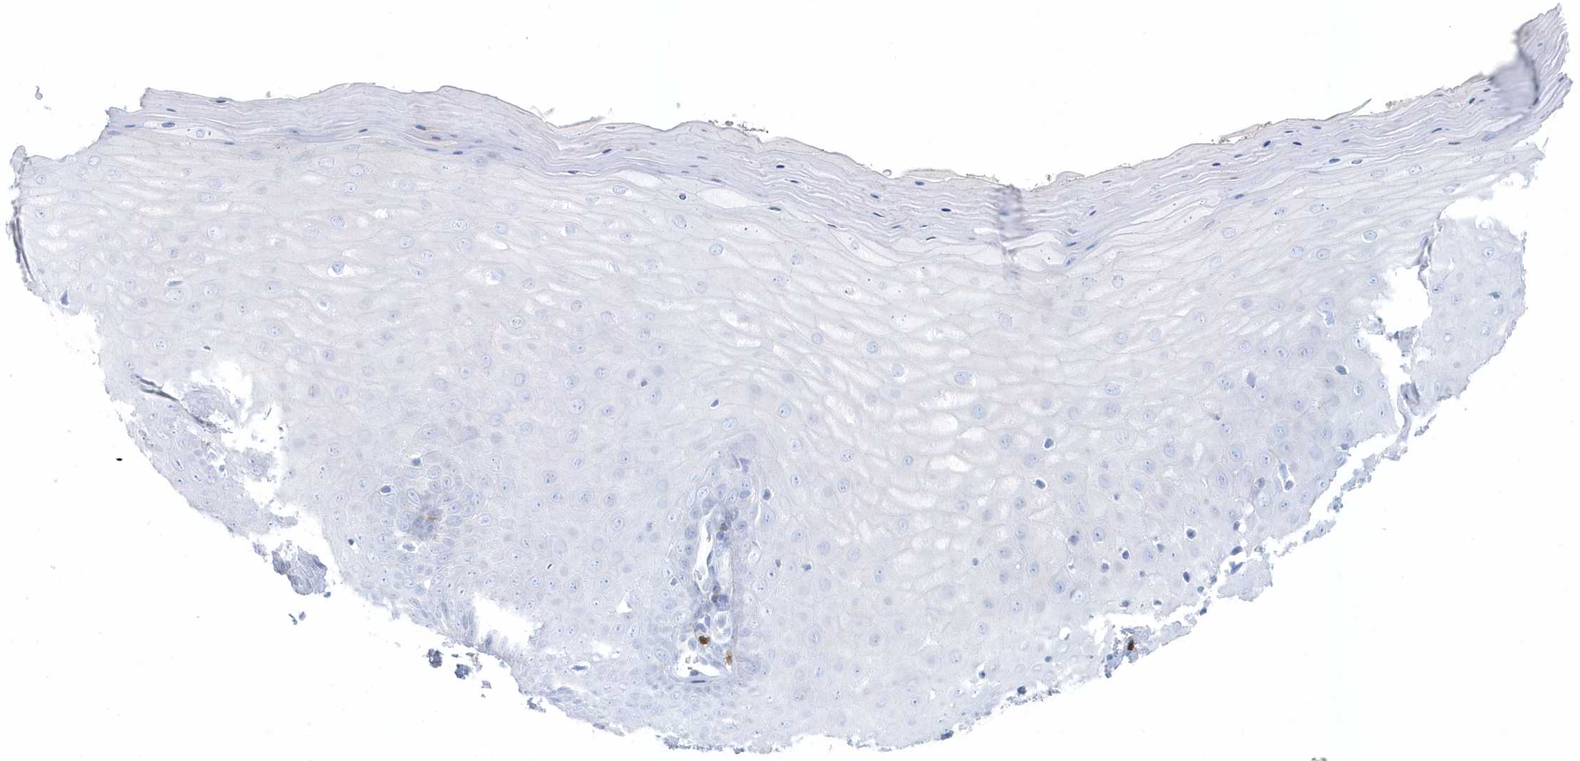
{"staining": {"intensity": "negative", "quantity": "none", "location": "none"}, "tissue": "cervix", "cell_type": "Glandular cells", "image_type": "normal", "snomed": [{"axis": "morphology", "description": "Normal tissue, NOS"}, {"axis": "topography", "description": "Cervix"}], "caption": "This is an IHC image of unremarkable cervix. There is no staining in glandular cells.", "gene": "FAM98A", "patient": {"sex": "female", "age": 55}}